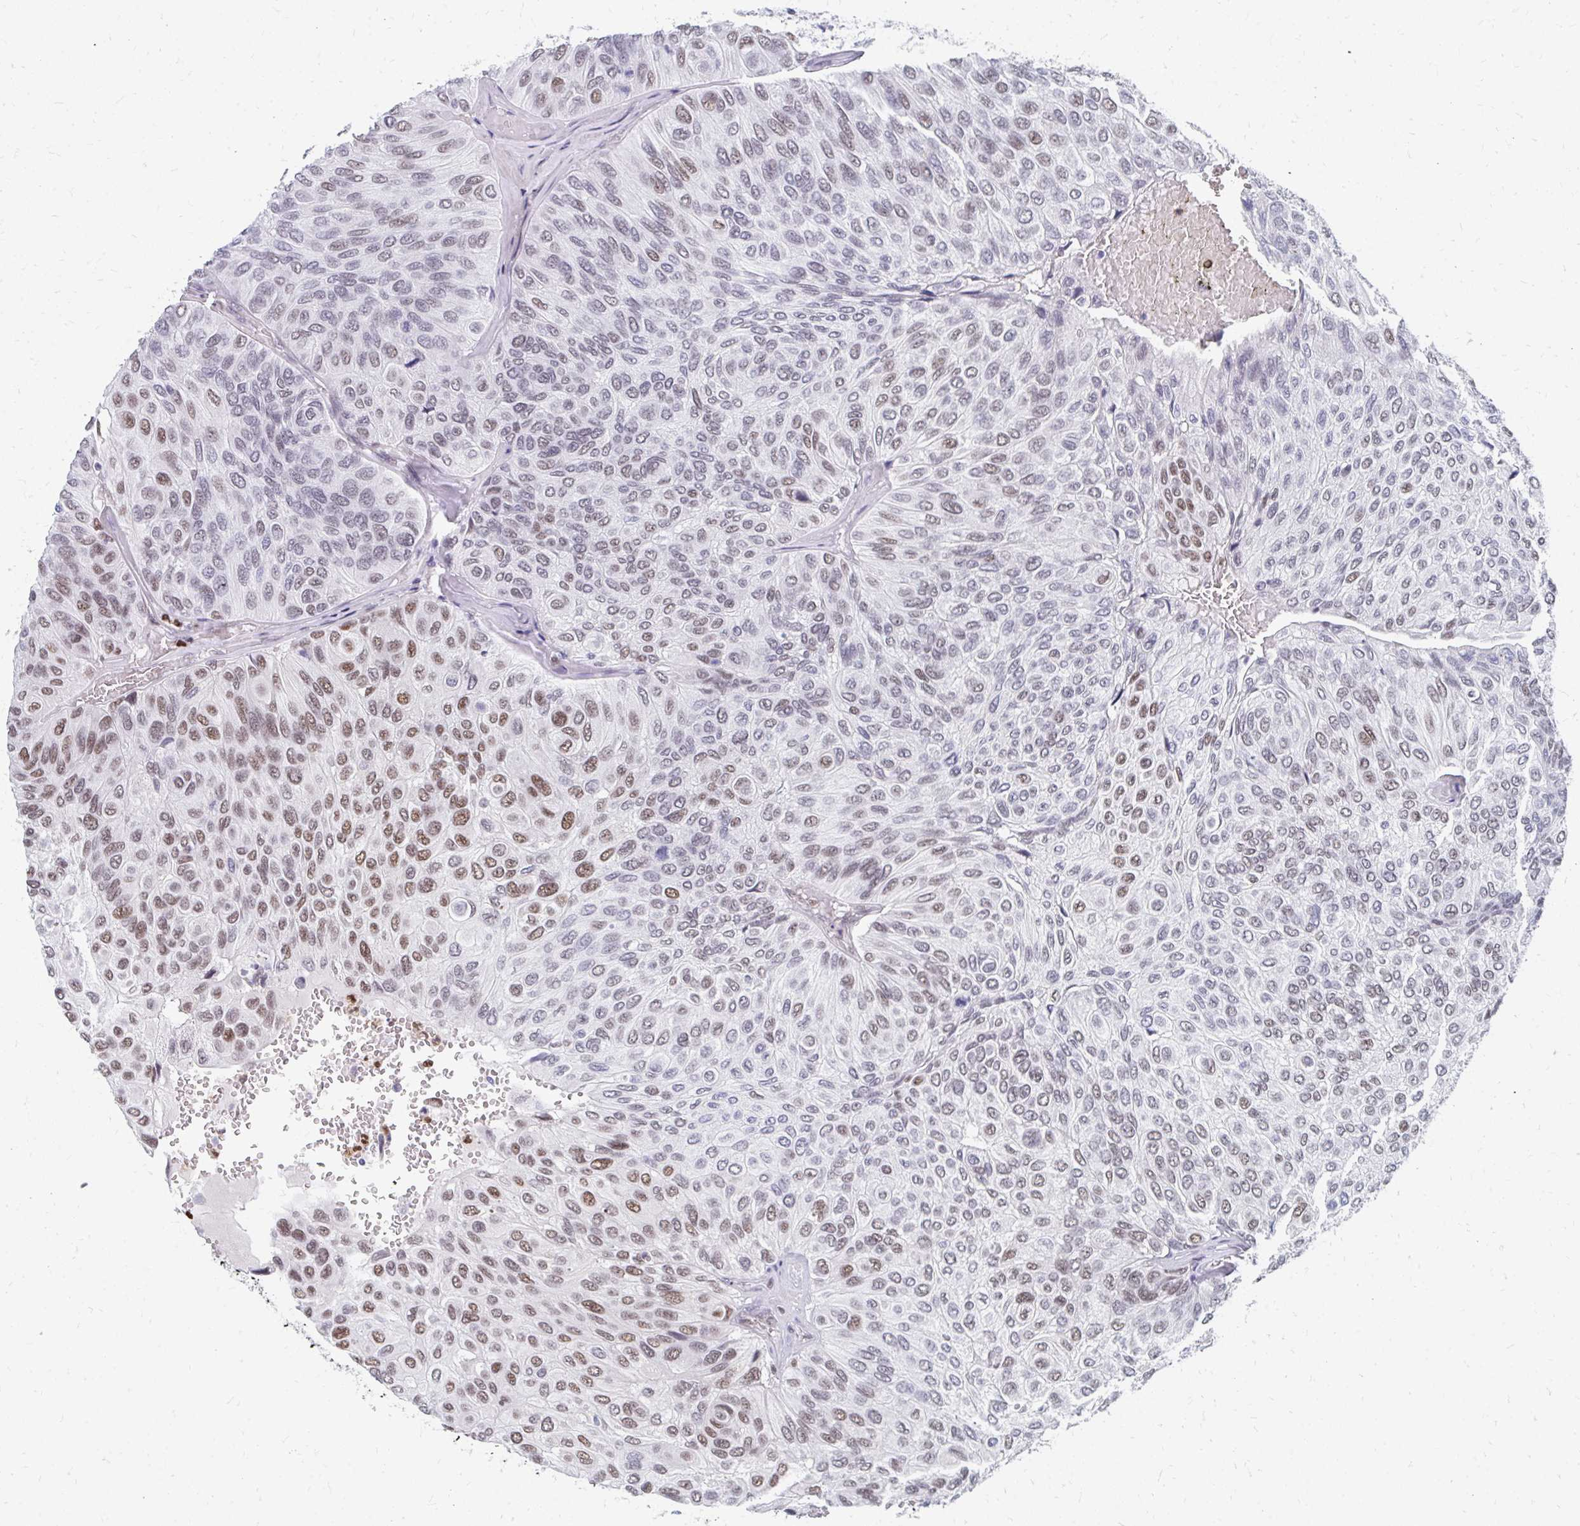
{"staining": {"intensity": "moderate", "quantity": ">75%", "location": "nuclear"}, "tissue": "urothelial cancer", "cell_type": "Tumor cells", "image_type": "cancer", "snomed": [{"axis": "morphology", "description": "Urothelial carcinoma, High grade"}, {"axis": "topography", "description": "Urinary bladder"}], "caption": "Human urothelial carcinoma (high-grade) stained for a protein (brown) demonstrates moderate nuclear positive expression in approximately >75% of tumor cells.", "gene": "PLK3", "patient": {"sex": "male", "age": 66}}